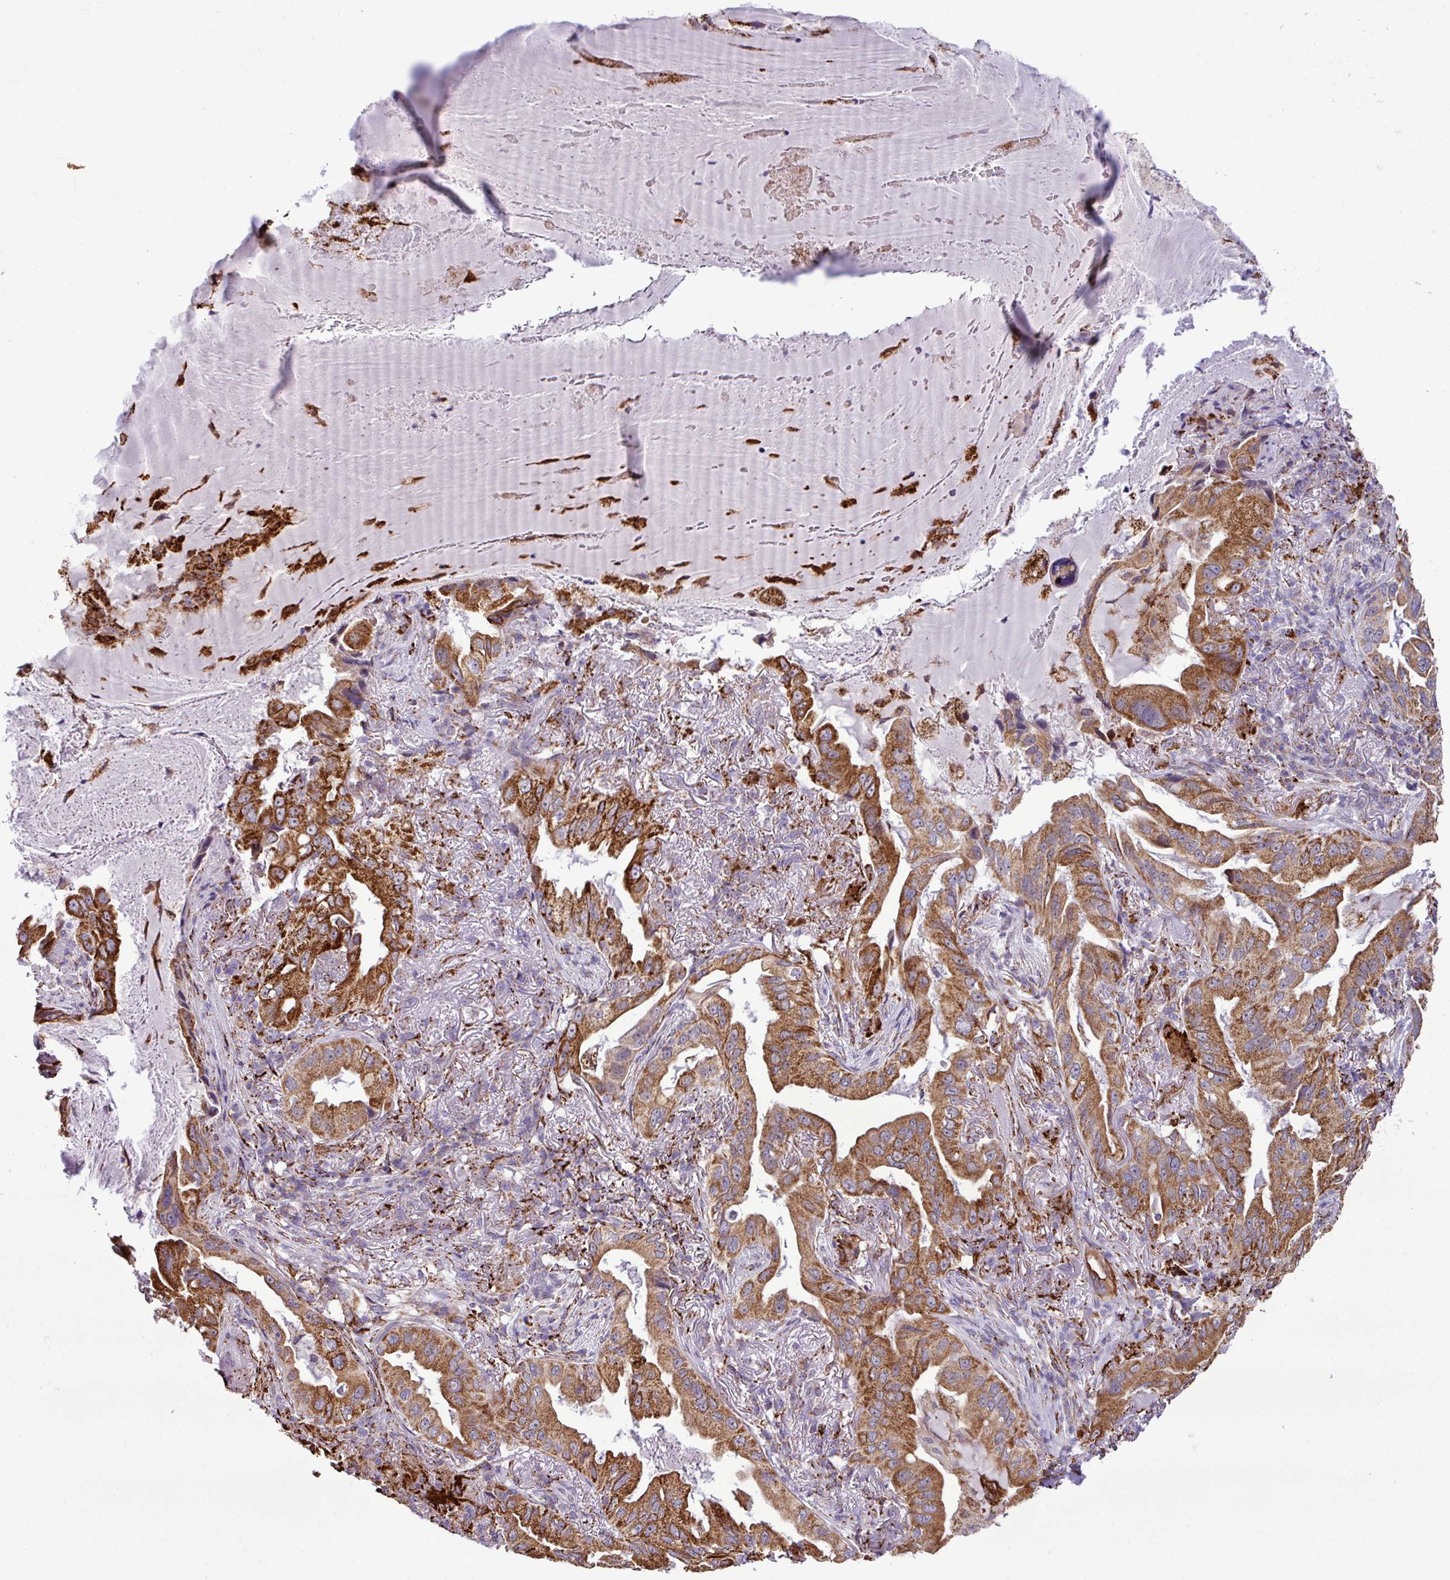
{"staining": {"intensity": "strong", "quantity": ">75%", "location": "cytoplasmic/membranous"}, "tissue": "lung cancer", "cell_type": "Tumor cells", "image_type": "cancer", "snomed": [{"axis": "morphology", "description": "Adenocarcinoma, NOS"}, {"axis": "topography", "description": "Lung"}], "caption": "Lung cancer (adenocarcinoma) stained with DAB (3,3'-diaminobenzidine) immunohistochemistry reveals high levels of strong cytoplasmic/membranous expression in about >75% of tumor cells. (Stains: DAB in brown, nuclei in blue, Microscopy: brightfield microscopy at high magnification).", "gene": "SGPP1", "patient": {"sex": "female", "age": 69}}